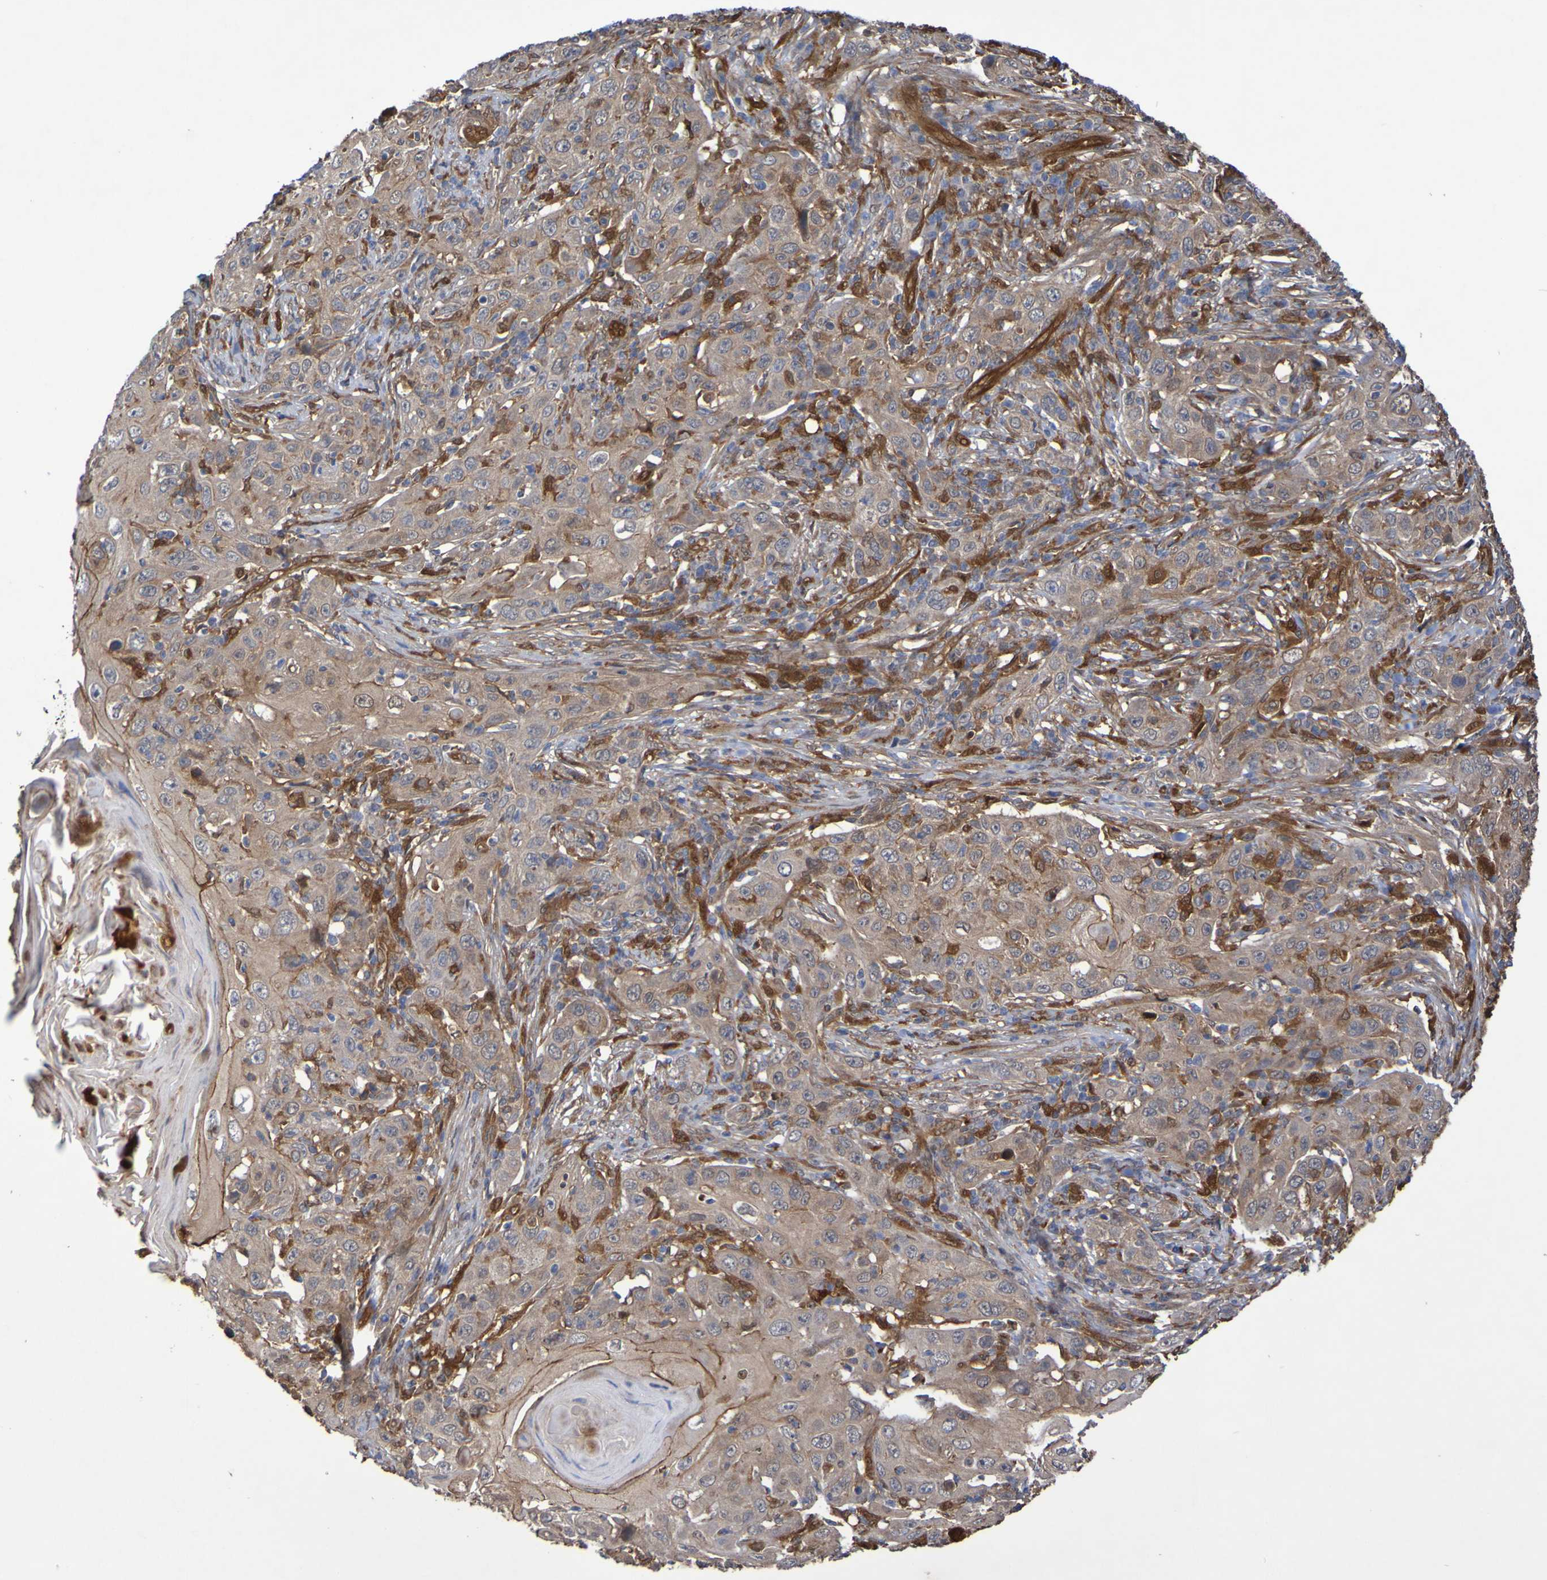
{"staining": {"intensity": "moderate", "quantity": ">75%", "location": "cytoplasmic/membranous"}, "tissue": "skin cancer", "cell_type": "Tumor cells", "image_type": "cancer", "snomed": [{"axis": "morphology", "description": "Squamous cell carcinoma, NOS"}, {"axis": "topography", "description": "Skin"}], "caption": "The micrograph exhibits a brown stain indicating the presence of a protein in the cytoplasmic/membranous of tumor cells in skin cancer (squamous cell carcinoma). Using DAB (brown) and hematoxylin (blue) stains, captured at high magnification using brightfield microscopy.", "gene": "SERPINB6", "patient": {"sex": "female", "age": 88}}